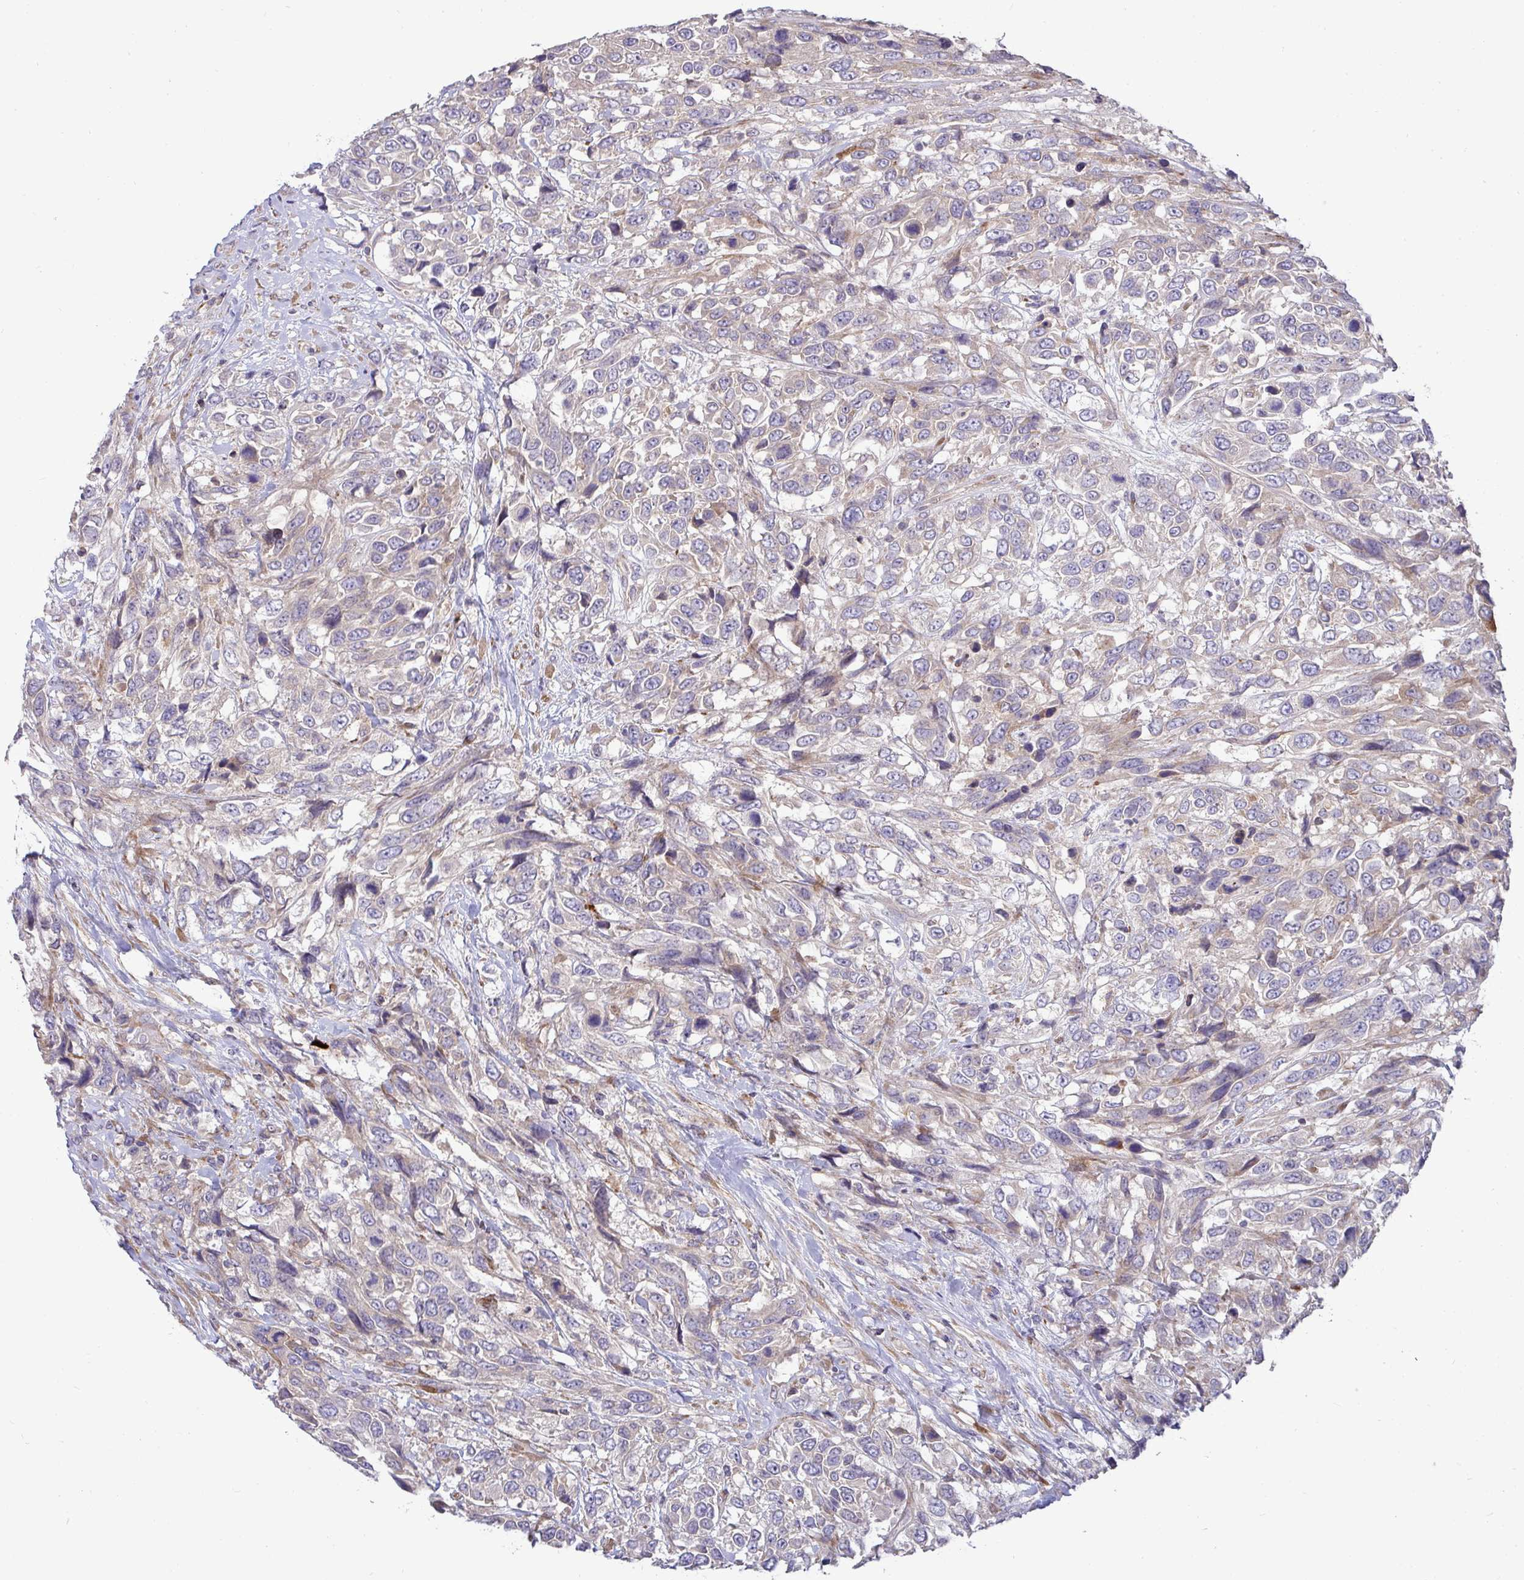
{"staining": {"intensity": "weak", "quantity": "<25%", "location": "cytoplasmic/membranous"}, "tissue": "urothelial cancer", "cell_type": "Tumor cells", "image_type": "cancer", "snomed": [{"axis": "morphology", "description": "Urothelial carcinoma, High grade"}, {"axis": "topography", "description": "Urinary bladder"}], "caption": "High magnification brightfield microscopy of urothelial carcinoma (high-grade) stained with DAB (brown) and counterstained with hematoxylin (blue): tumor cells show no significant expression.", "gene": "SH2D1B", "patient": {"sex": "female", "age": 70}}